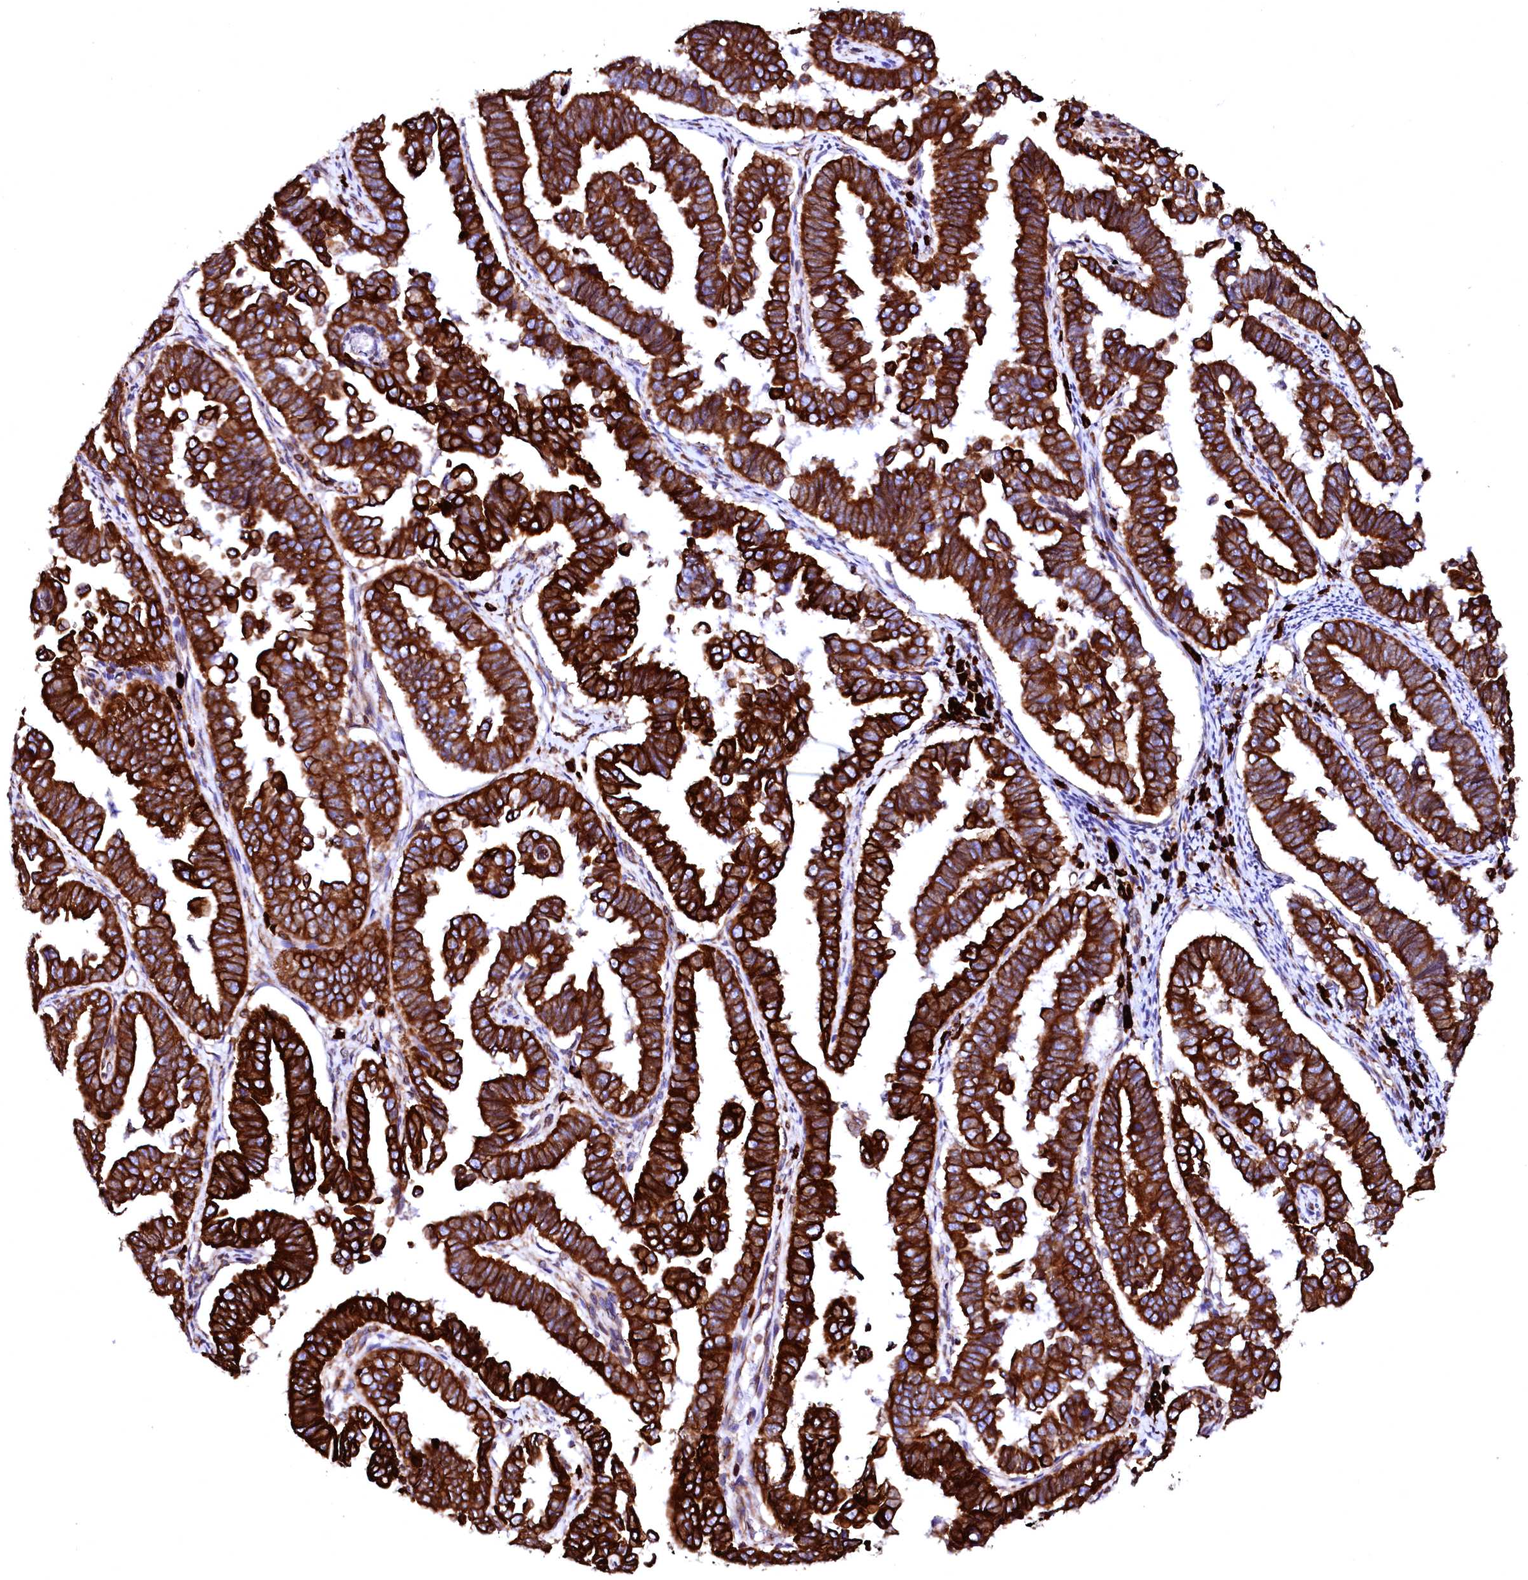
{"staining": {"intensity": "strong", "quantity": ">75%", "location": "cytoplasmic/membranous"}, "tissue": "endometrial cancer", "cell_type": "Tumor cells", "image_type": "cancer", "snomed": [{"axis": "morphology", "description": "Adenocarcinoma, NOS"}, {"axis": "topography", "description": "Endometrium"}], "caption": "Immunohistochemistry (IHC) histopathology image of neoplastic tissue: adenocarcinoma (endometrial) stained using immunohistochemistry exhibits high levels of strong protein expression localized specifically in the cytoplasmic/membranous of tumor cells, appearing as a cytoplasmic/membranous brown color.", "gene": "DERL1", "patient": {"sex": "female", "age": 75}}